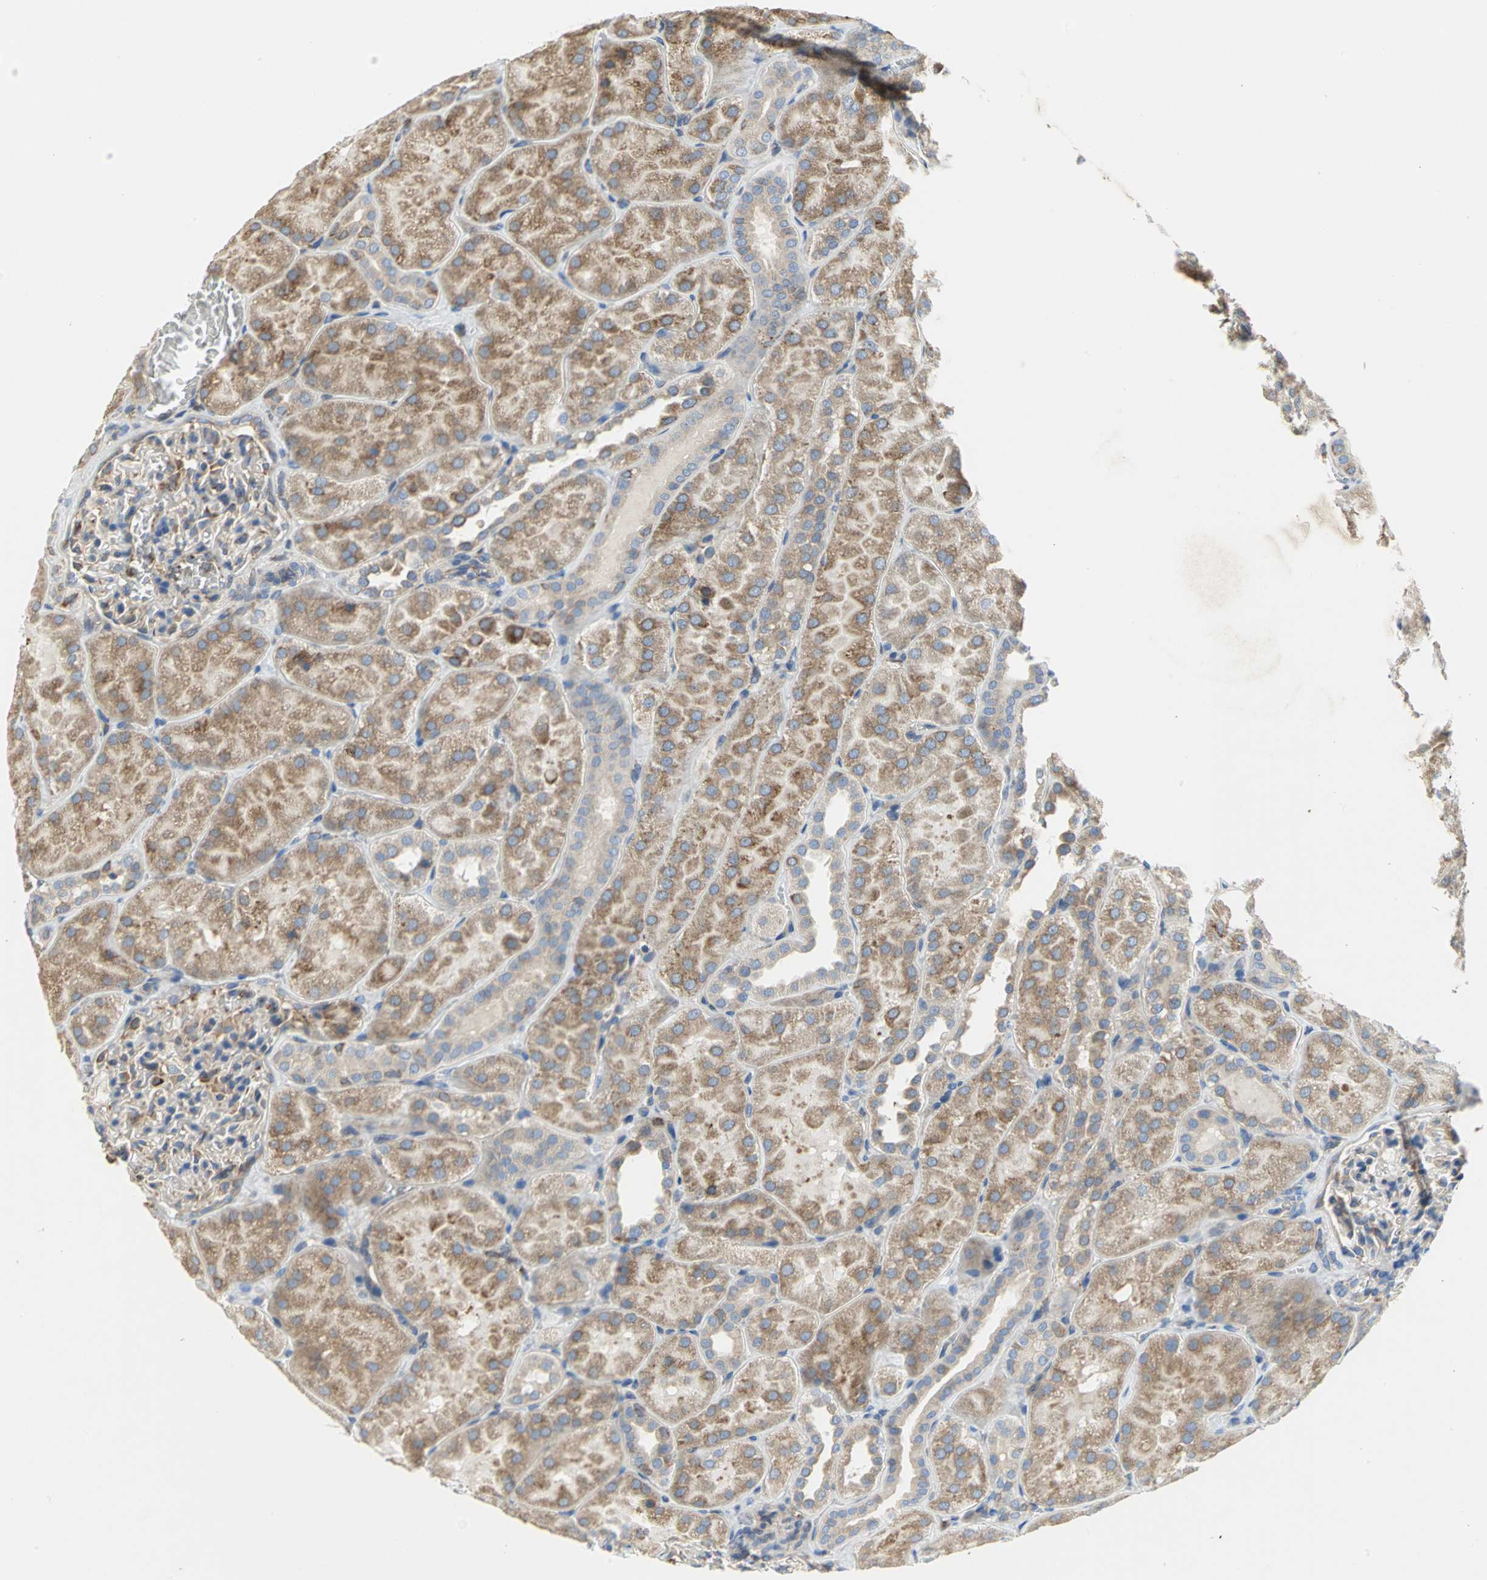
{"staining": {"intensity": "weak", "quantity": "25%-75%", "location": "cytoplasmic/membranous"}, "tissue": "kidney", "cell_type": "Cells in glomeruli", "image_type": "normal", "snomed": [{"axis": "morphology", "description": "Normal tissue, NOS"}, {"axis": "topography", "description": "Kidney"}], "caption": "Kidney stained with DAB (3,3'-diaminobenzidine) immunohistochemistry reveals low levels of weak cytoplasmic/membranous staining in about 25%-75% of cells in glomeruli. Immunohistochemistry (ihc) stains the protein of interest in brown and the nuclei are stained blue.", "gene": "SDF2L1", "patient": {"sex": "male", "age": 28}}